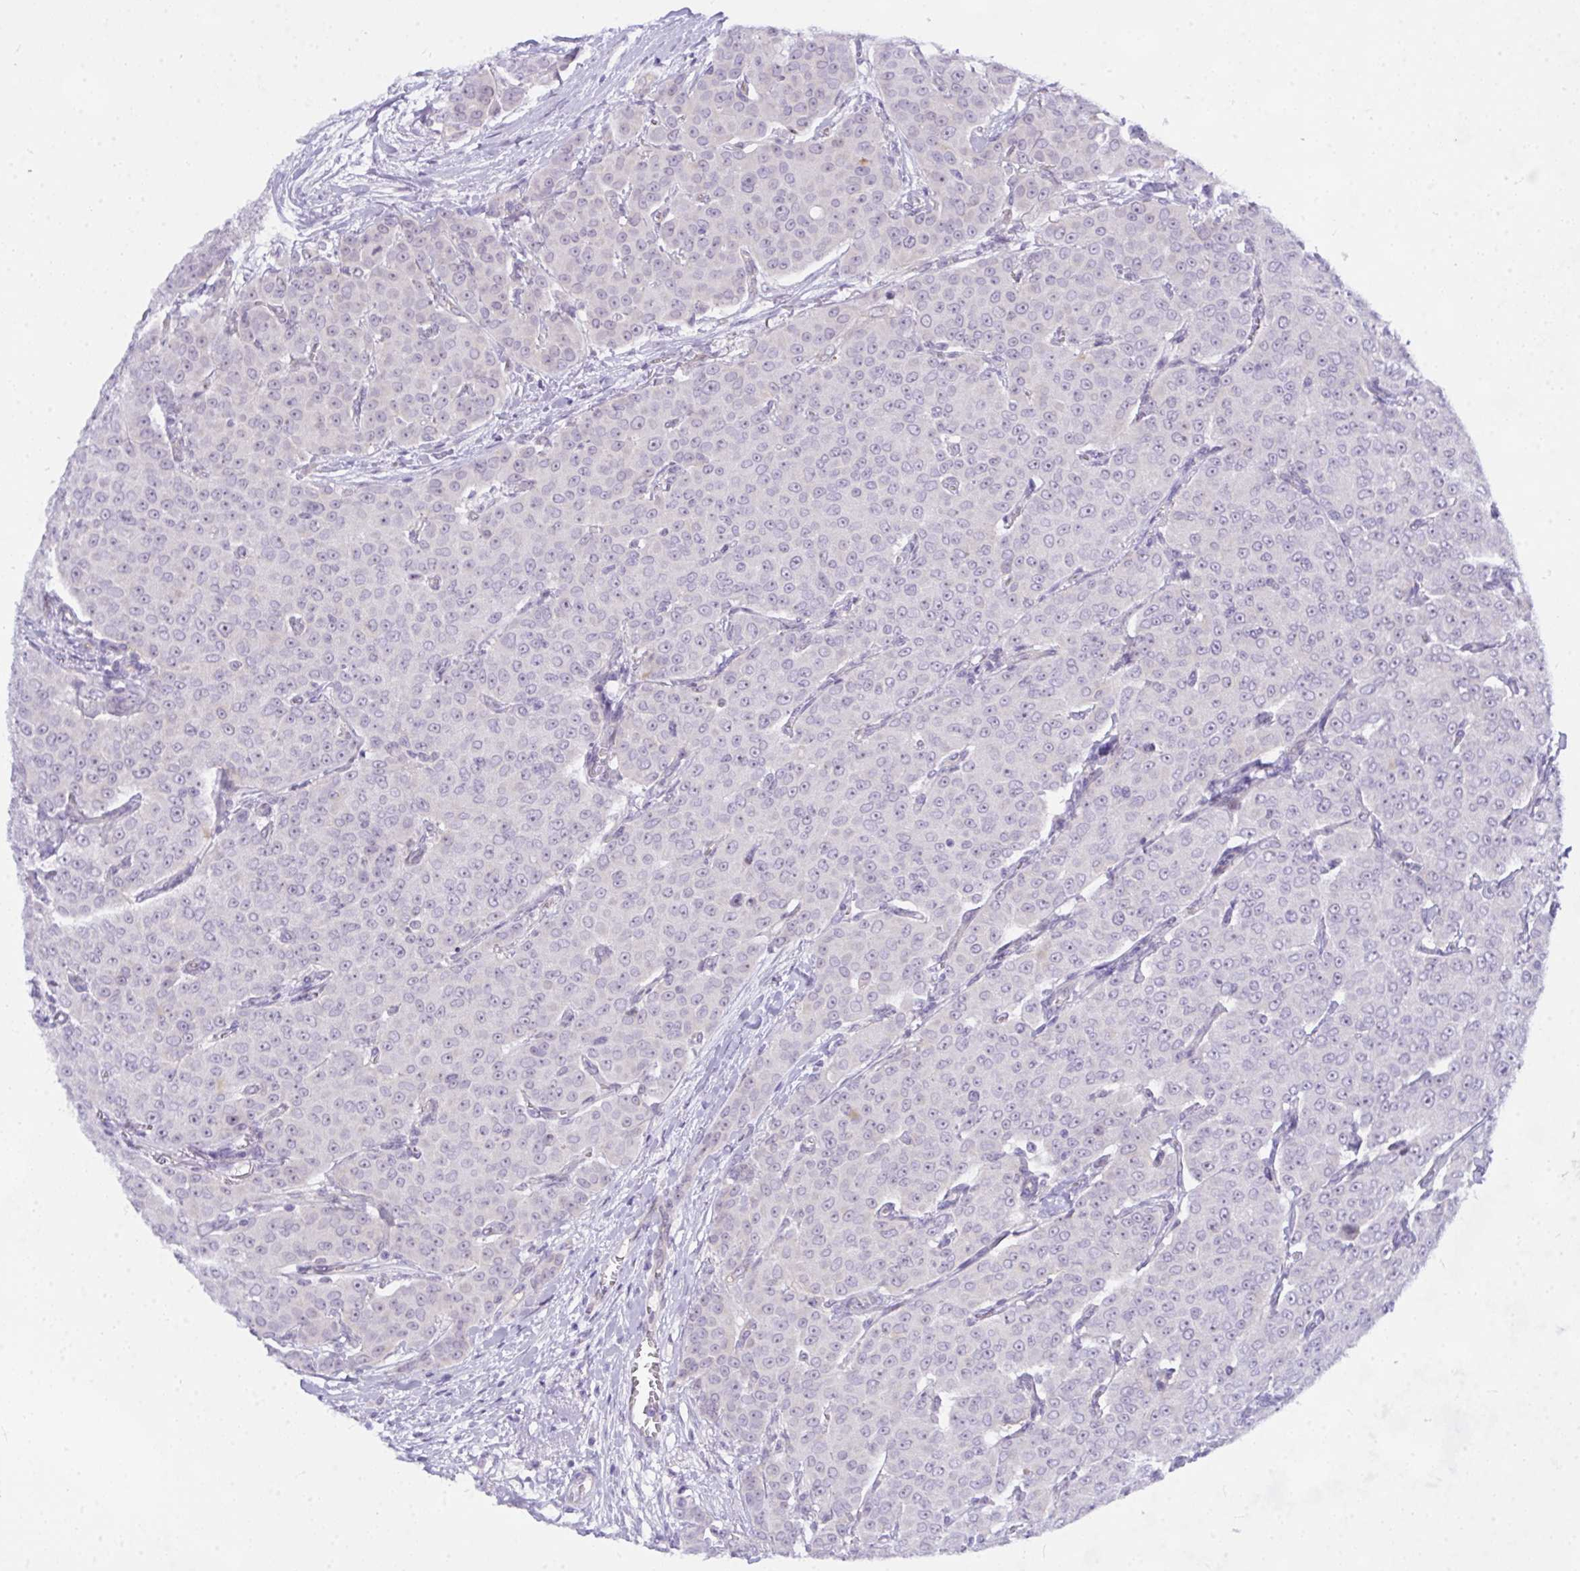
{"staining": {"intensity": "negative", "quantity": "none", "location": "none"}, "tissue": "breast cancer", "cell_type": "Tumor cells", "image_type": "cancer", "snomed": [{"axis": "morphology", "description": "Duct carcinoma"}, {"axis": "topography", "description": "Breast"}], "caption": "Intraductal carcinoma (breast) was stained to show a protein in brown. There is no significant expression in tumor cells. (Brightfield microscopy of DAB (3,3'-diaminobenzidine) immunohistochemistry at high magnification).", "gene": "NFXL1", "patient": {"sex": "female", "age": 91}}